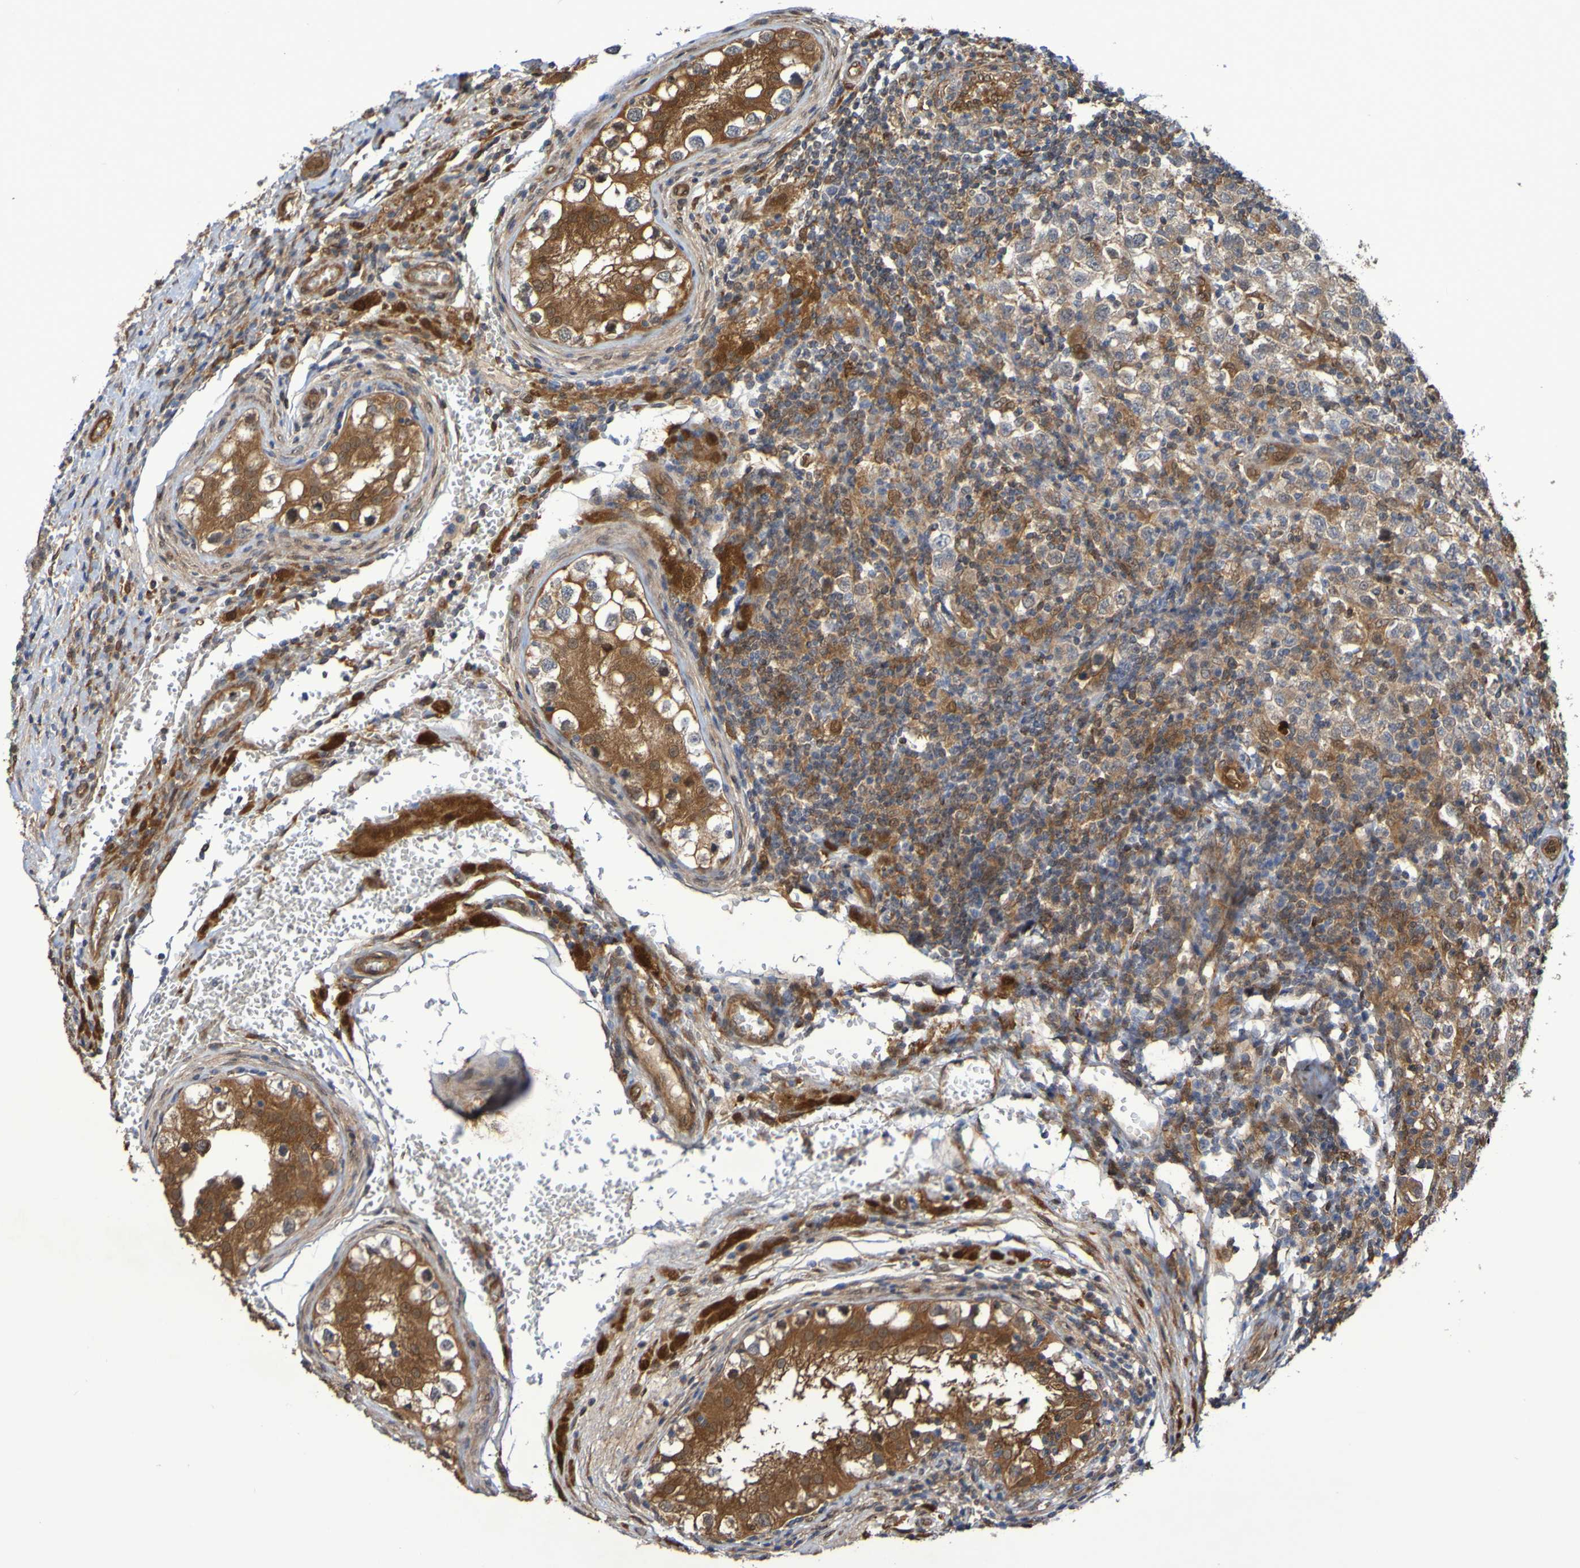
{"staining": {"intensity": "moderate", "quantity": "25%-75%", "location": "cytoplasmic/membranous"}, "tissue": "testis cancer", "cell_type": "Tumor cells", "image_type": "cancer", "snomed": [{"axis": "morphology", "description": "Carcinoma, Embryonal, NOS"}, {"axis": "topography", "description": "Testis"}], "caption": "Brown immunohistochemical staining in human testis cancer displays moderate cytoplasmic/membranous positivity in approximately 25%-75% of tumor cells.", "gene": "SERPINB6", "patient": {"sex": "male", "age": 21}}